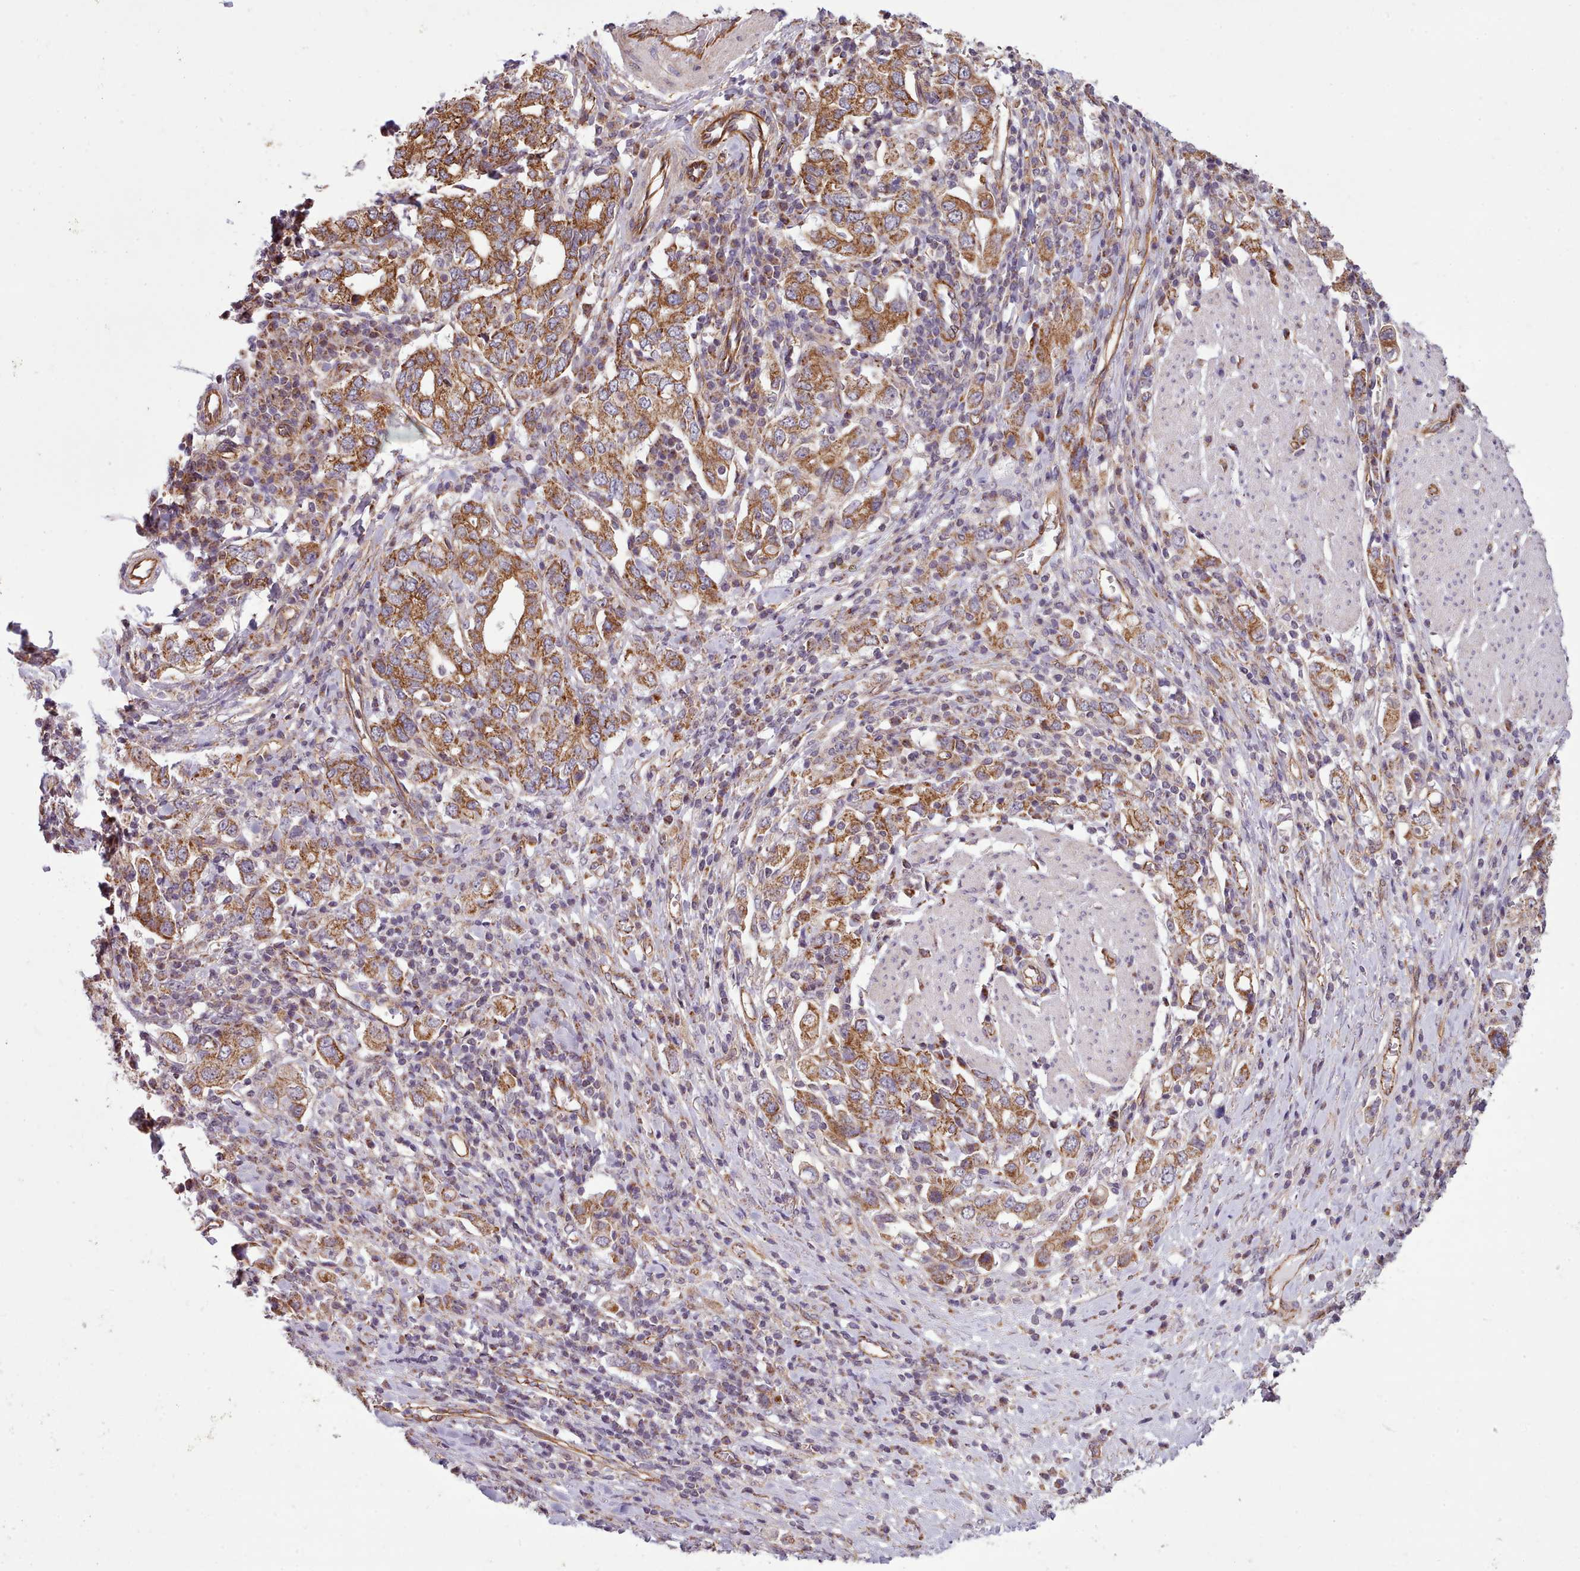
{"staining": {"intensity": "moderate", "quantity": ">75%", "location": "cytoplasmic/membranous"}, "tissue": "stomach cancer", "cell_type": "Tumor cells", "image_type": "cancer", "snomed": [{"axis": "morphology", "description": "Adenocarcinoma, NOS"}, {"axis": "topography", "description": "Stomach, upper"}, {"axis": "topography", "description": "Stomach"}], "caption": "DAB (3,3'-diaminobenzidine) immunohistochemical staining of human stomach cancer (adenocarcinoma) demonstrates moderate cytoplasmic/membranous protein expression in about >75% of tumor cells. The staining is performed using DAB (3,3'-diaminobenzidine) brown chromogen to label protein expression. The nuclei are counter-stained blue using hematoxylin.", "gene": "MRPL46", "patient": {"sex": "male", "age": 62}}